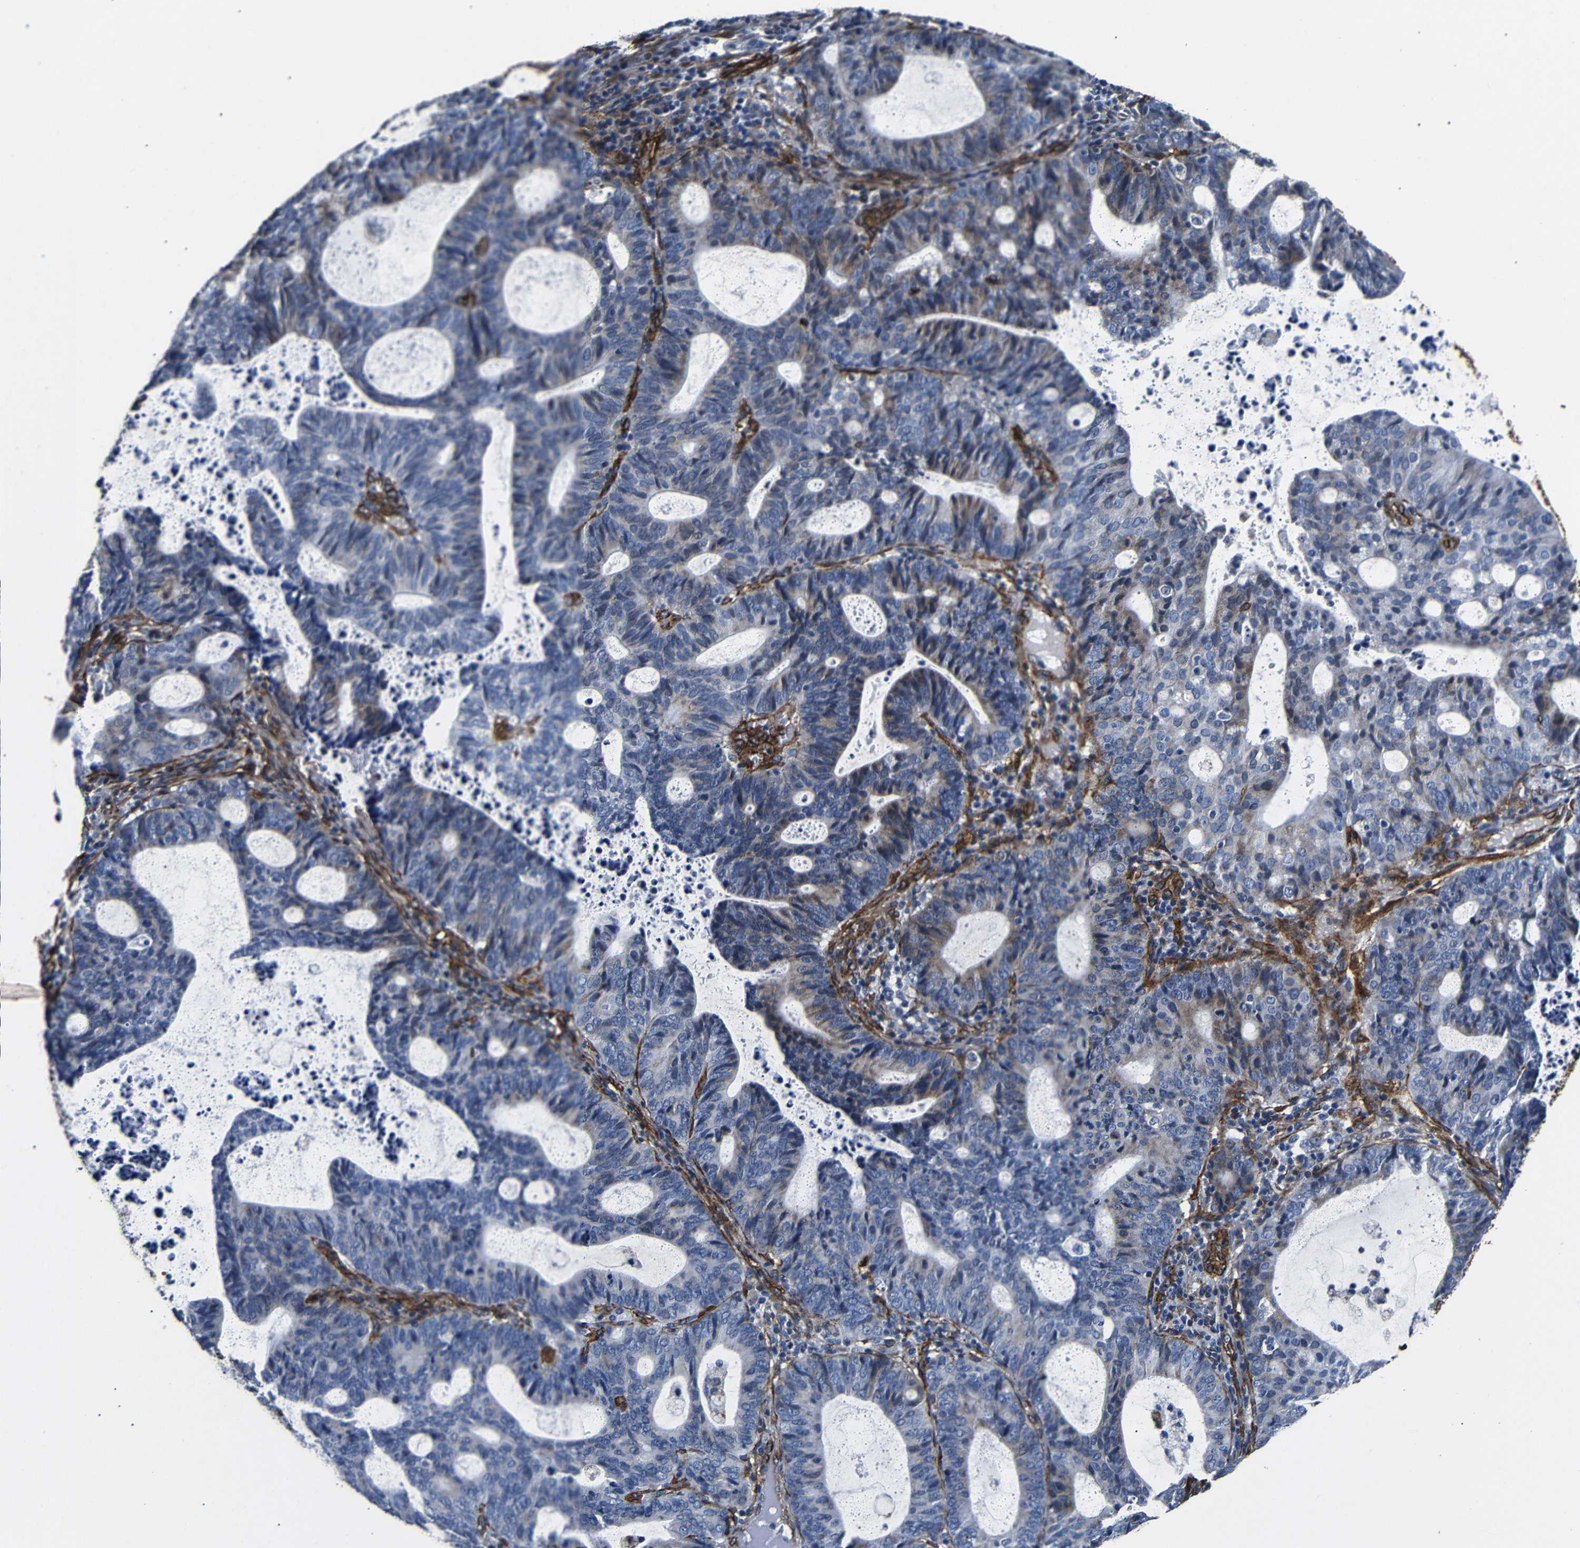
{"staining": {"intensity": "negative", "quantity": "none", "location": "none"}, "tissue": "endometrial cancer", "cell_type": "Tumor cells", "image_type": "cancer", "snomed": [{"axis": "morphology", "description": "Adenocarcinoma, NOS"}, {"axis": "topography", "description": "Uterus"}], "caption": "This is a histopathology image of immunohistochemistry (IHC) staining of adenocarcinoma (endometrial), which shows no positivity in tumor cells.", "gene": "CAV2", "patient": {"sex": "female", "age": 83}}